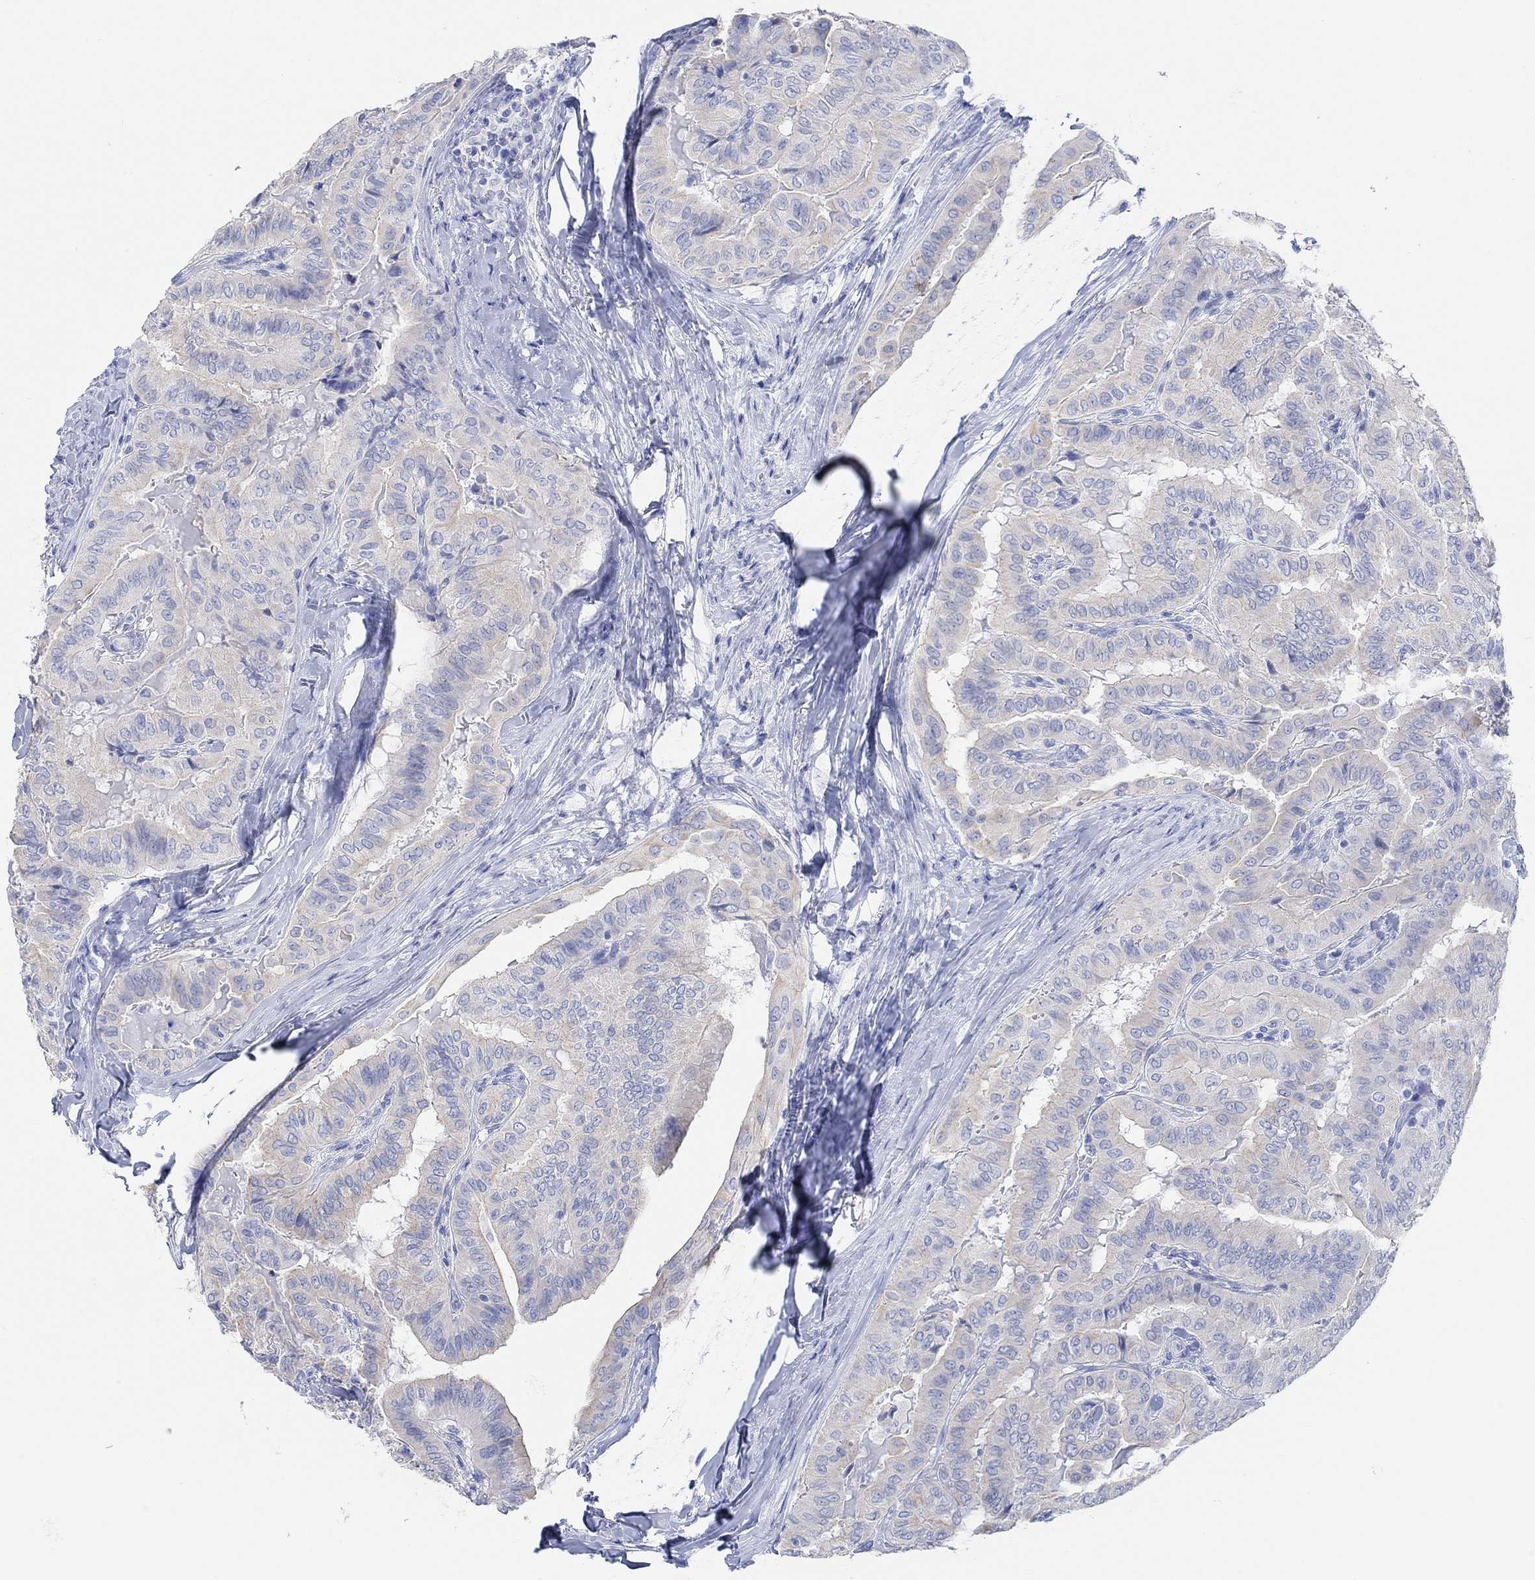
{"staining": {"intensity": "negative", "quantity": "none", "location": "none"}, "tissue": "thyroid cancer", "cell_type": "Tumor cells", "image_type": "cancer", "snomed": [{"axis": "morphology", "description": "Papillary adenocarcinoma, NOS"}, {"axis": "topography", "description": "Thyroid gland"}], "caption": "An immunohistochemistry photomicrograph of thyroid cancer (papillary adenocarcinoma) is shown. There is no staining in tumor cells of thyroid cancer (papillary adenocarcinoma). (DAB immunohistochemistry (IHC) with hematoxylin counter stain).", "gene": "AK8", "patient": {"sex": "female", "age": 68}}